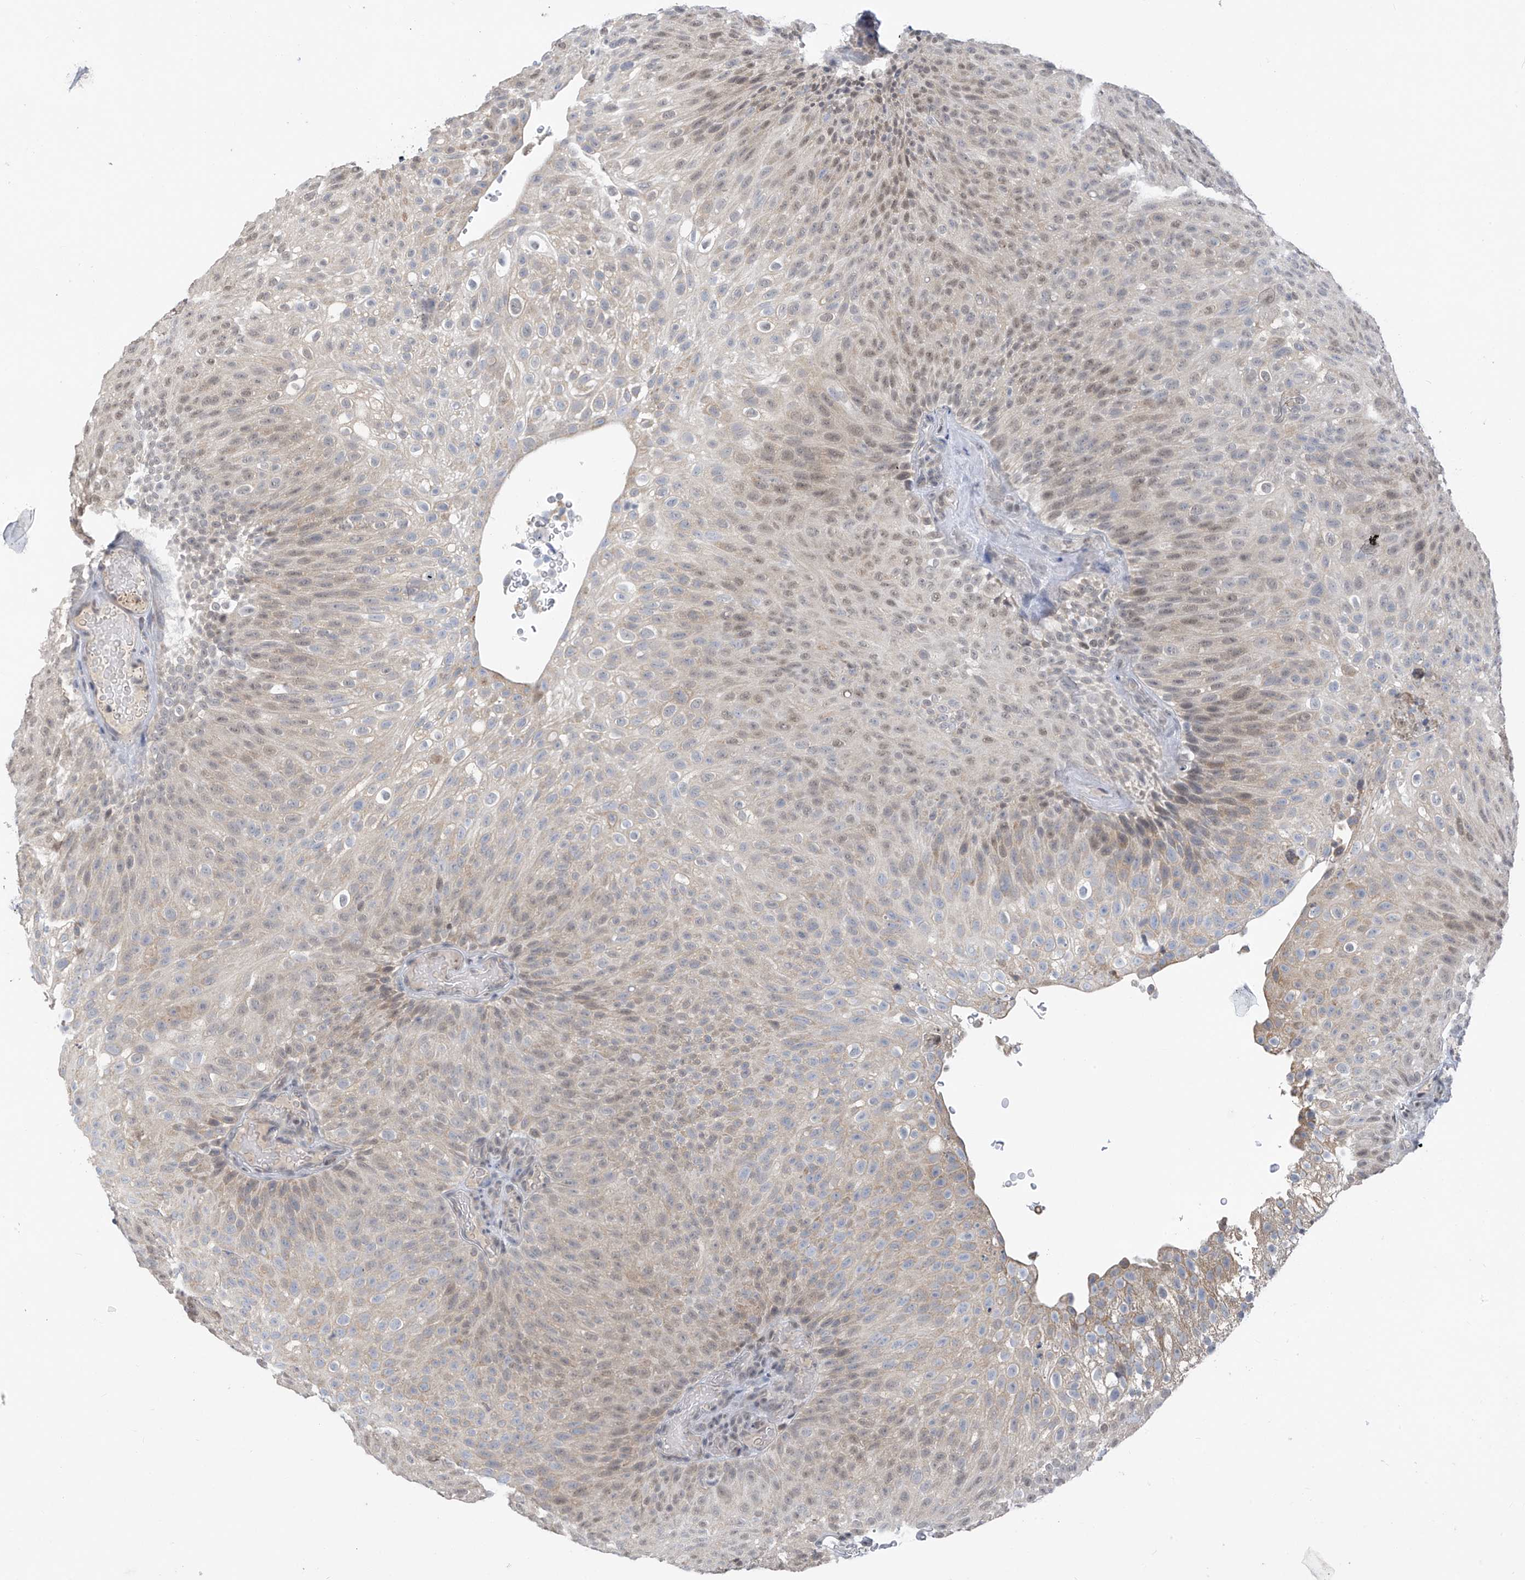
{"staining": {"intensity": "weak", "quantity": "25%-75%", "location": "cytoplasmic/membranous,nuclear"}, "tissue": "urothelial cancer", "cell_type": "Tumor cells", "image_type": "cancer", "snomed": [{"axis": "morphology", "description": "Urothelial carcinoma, Low grade"}, {"axis": "topography", "description": "Urinary bladder"}], "caption": "Human urothelial cancer stained for a protein (brown) exhibits weak cytoplasmic/membranous and nuclear positive expression in about 25%-75% of tumor cells.", "gene": "CYP4V2", "patient": {"sex": "male", "age": 78}}